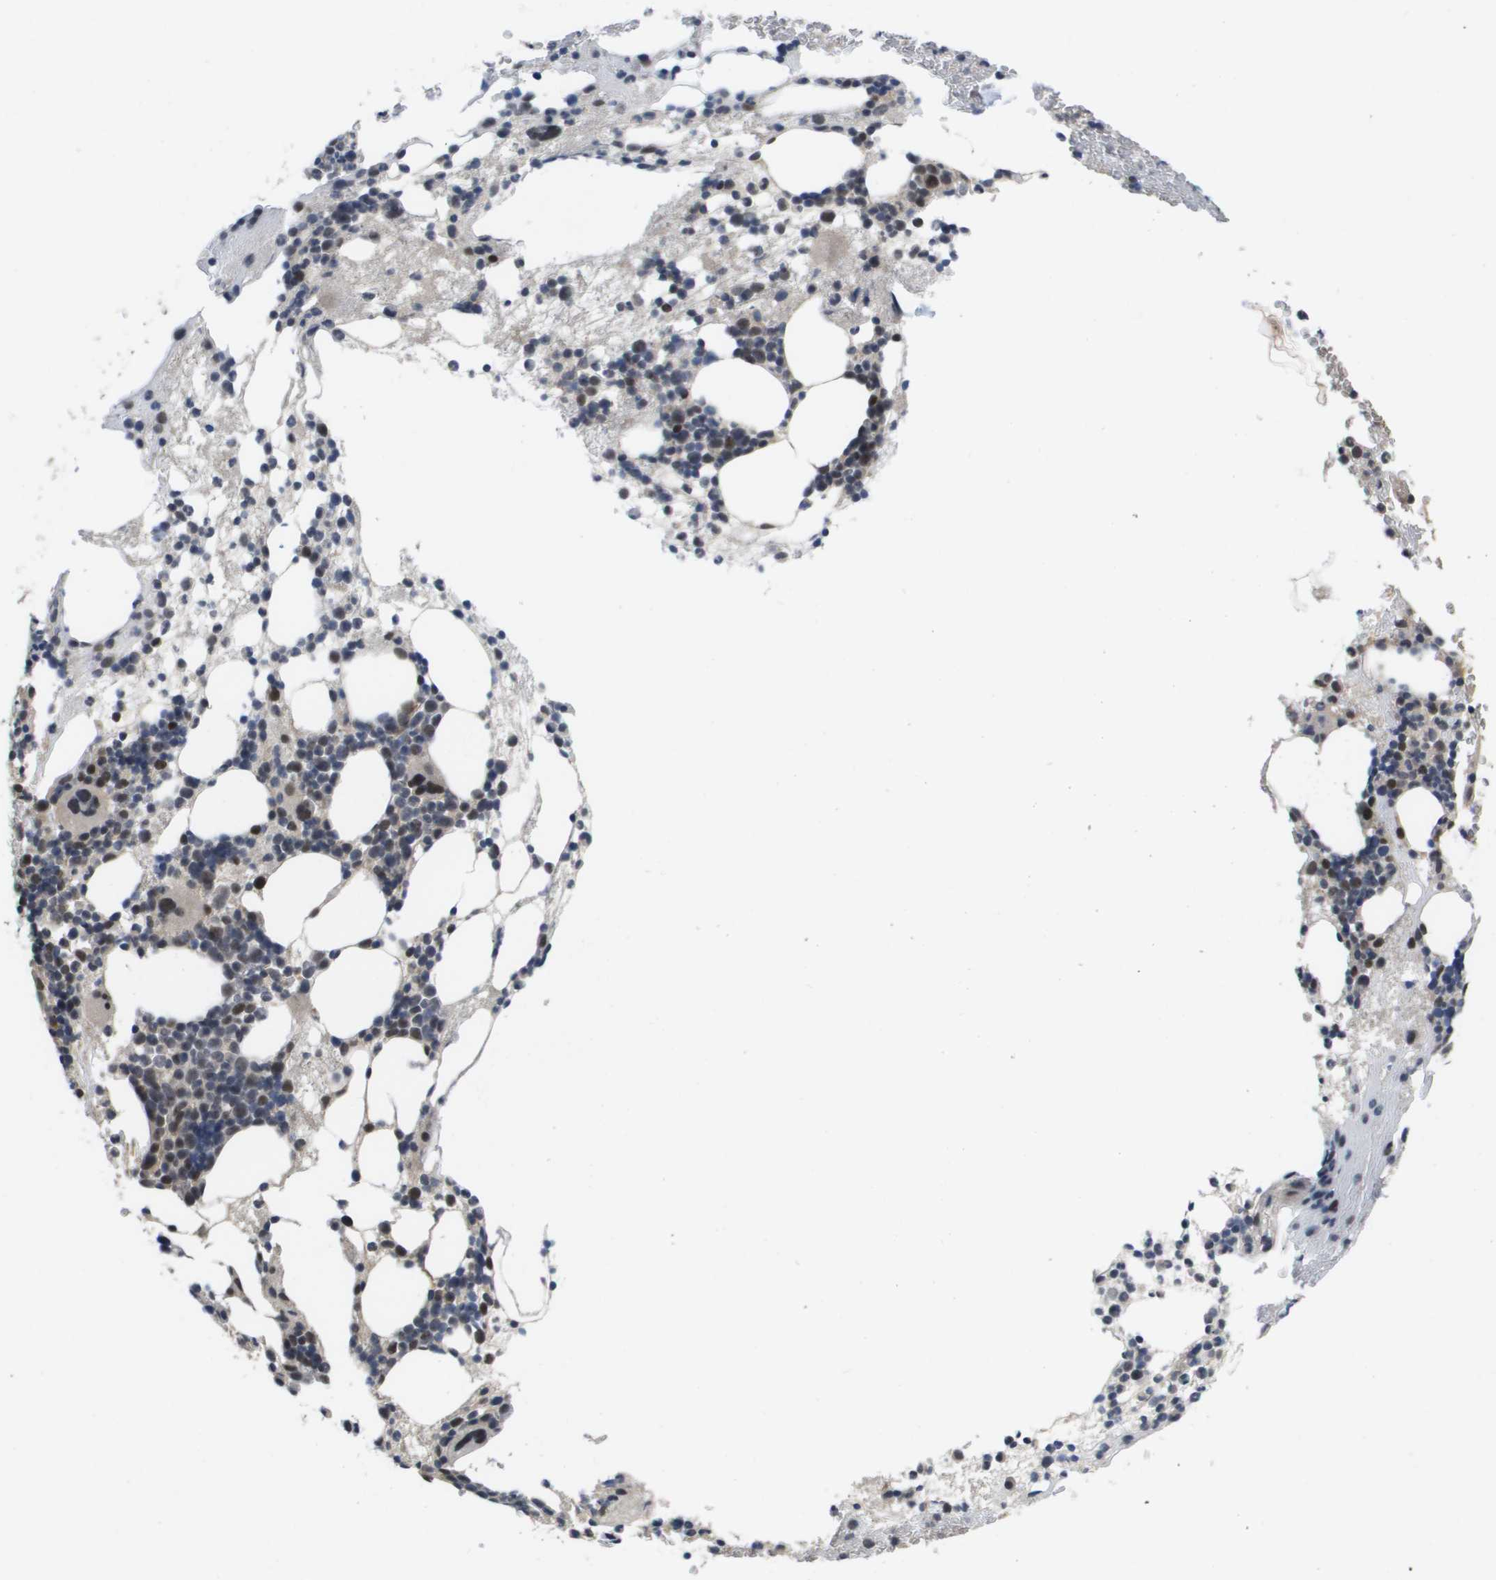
{"staining": {"intensity": "weak", "quantity": "25%-75%", "location": "nuclear"}, "tissue": "bone marrow", "cell_type": "Hematopoietic cells", "image_type": "normal", "snomed": [{"axis": "morphology", "description": "Normal tissue, NOS"}, {"axis": "morphology", "description": "Inflammation, NOS"}, {"axis": "topography", "description": "Bone marrow"}], "caption": "Brown immunohistochemical staining in unremarkable bone marrow reveals weak nuclear positivity in approximately 25%-75% of hematopoietic cells. The staining is performed using DAB brown chromogen to label protein expression. The nuclei are counter-stained blue using hematoxylin.", "gene": "AMBRA1", "patient": {"sex": "female", "age": 76}}